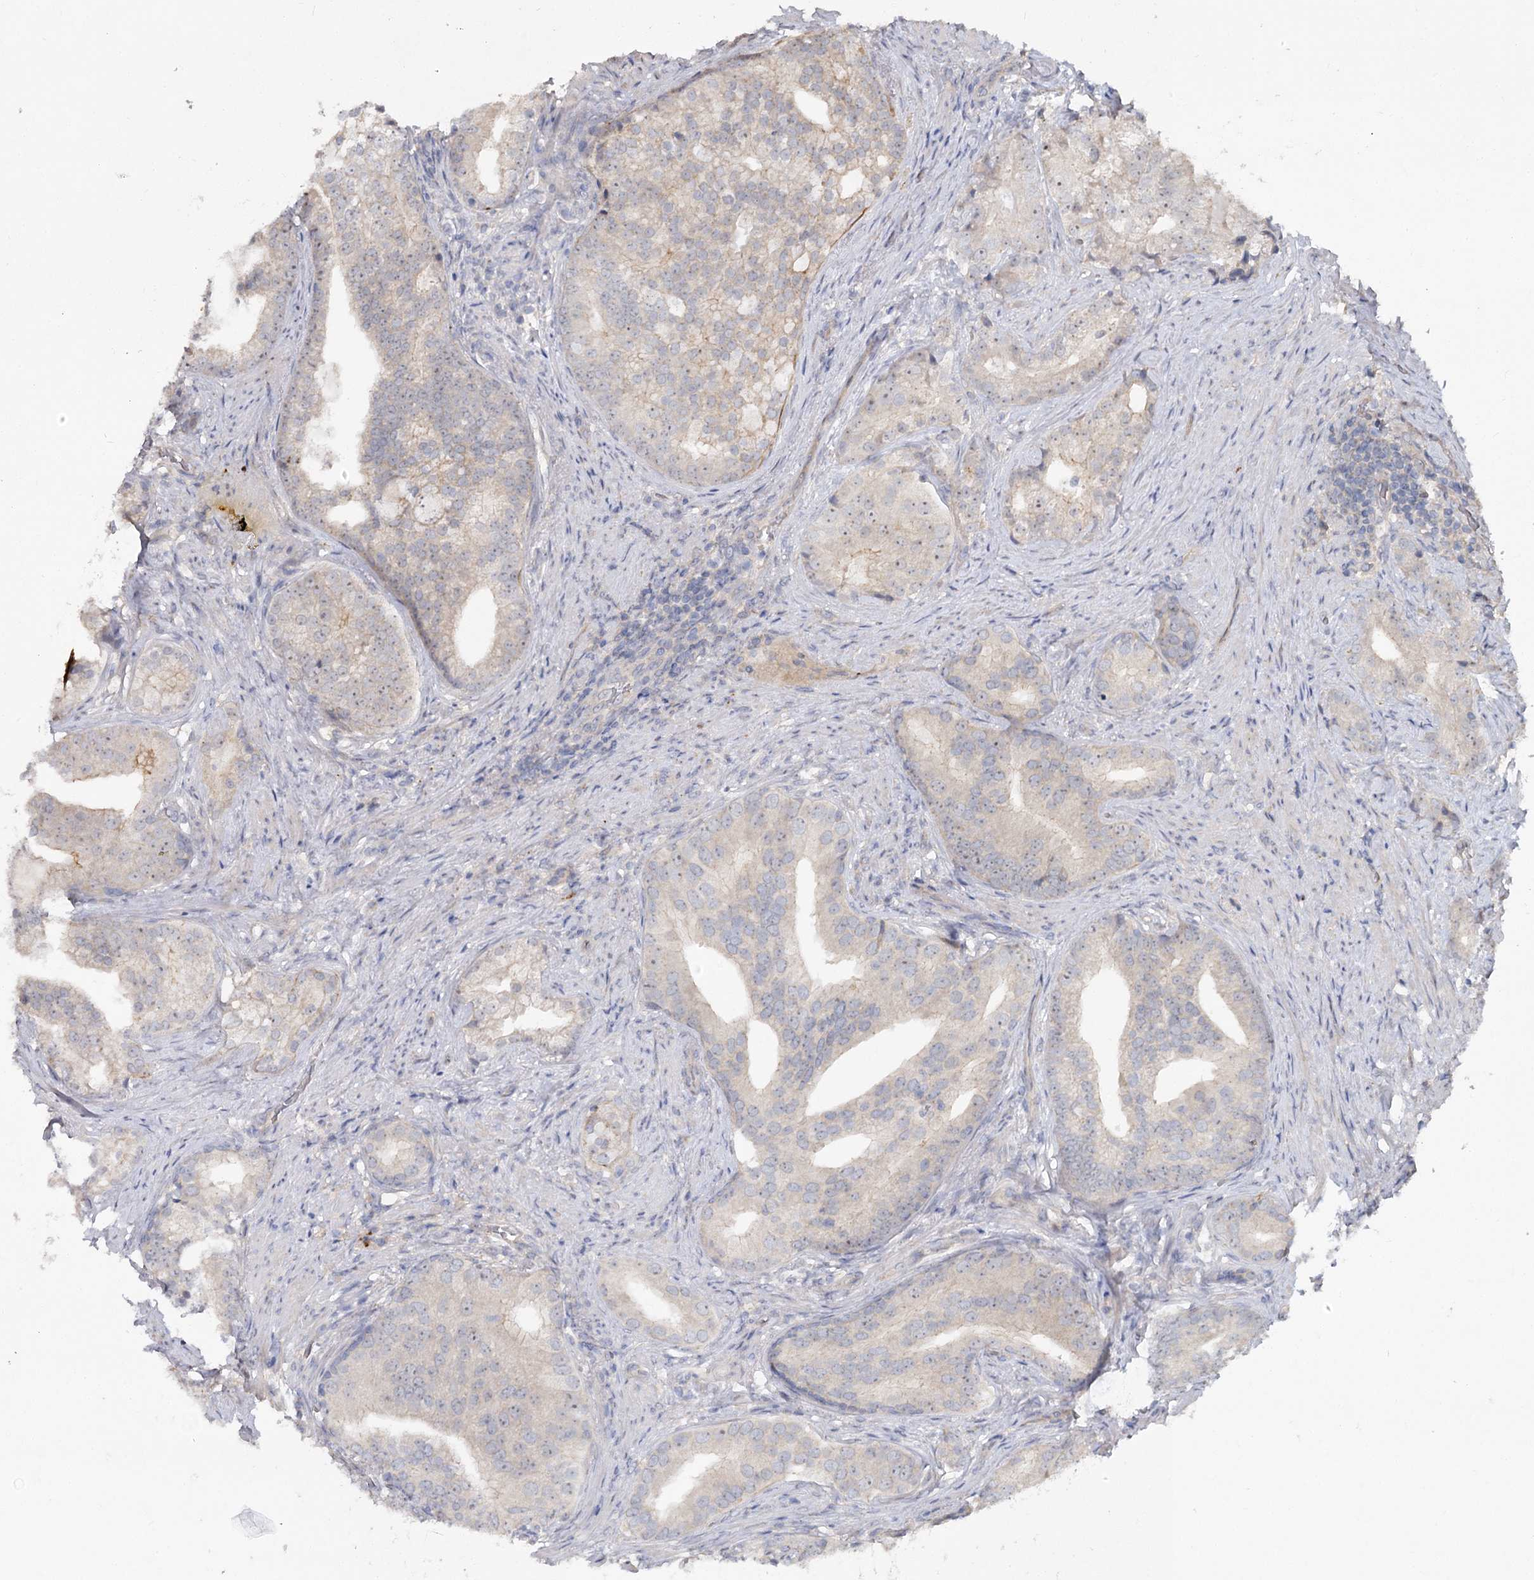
{"staining": {"intensity": "negative", "quantity": "none", "location": "none"}, "tissue": "prostate cancer", "cell_type": "Tumor cells", "image_type": "cancer", "snomed": [{"axis": "morphology", "description": "Adenocarcinoma, Low grade"}, {"axis": "topography", "description": "Prostate"}], "caption": "DAB immunohistochemical staining of adenocarcinoma (low-grade) (prostate) exhibits no significant positivity in tumor cells. The staining was performed using DAB (3,3'-diaminobenzidine) to visualize the protein expression in brown, while the nuclei were stained in blue with hematoxylin (Magnification: 20x).", "gene": "ANGPTL5", "patient": {"sex": "male", "age": 71}}